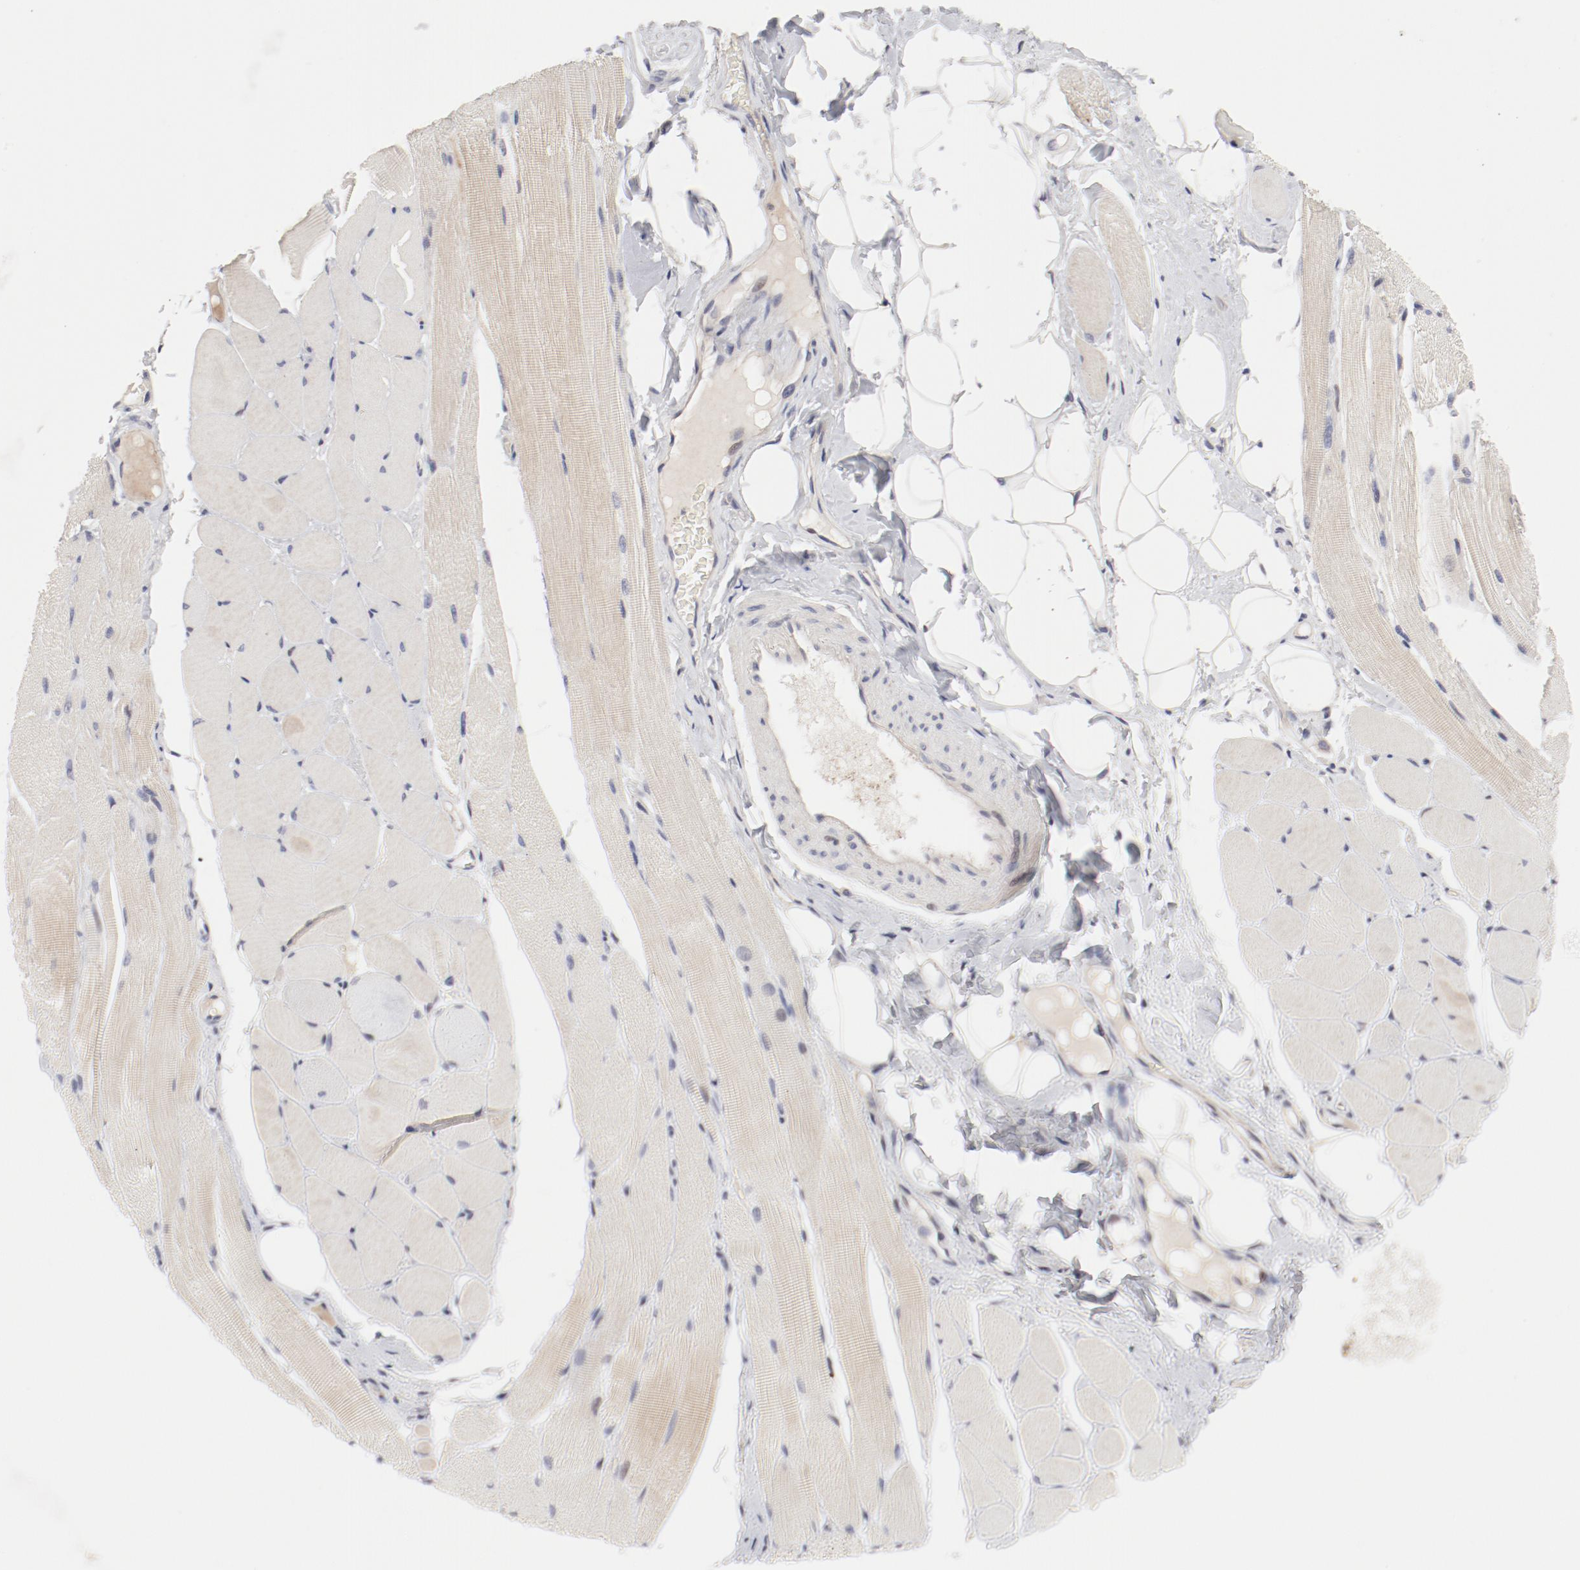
{"staining": {"intensity": "weak", "quantity": "25%-75%", "location": "cytoplasmic/membranous"}, "tissue": "skeletal muscle", "cell_type": "Myocytes", "image_type": "normal", "snomed": [{"axis": "morphology", "description": "Normal tissue, NOS"}, {"axis": "topography", "description": "Skeletal muscle"}, {"axis": "topography", "description": "Peripheral nerve tissue"}], "caption": "This histopathology image reveals benign skeletal muscle stained with immunohistochemistry (IHC) to label a protein in brown. The cytoplasmic/membranous of myocytes show weak positivity for the protein. Nuclei are counter-stained blue.", "gene": "FSCB", "patient": {"sex": "female", "age": 84}}